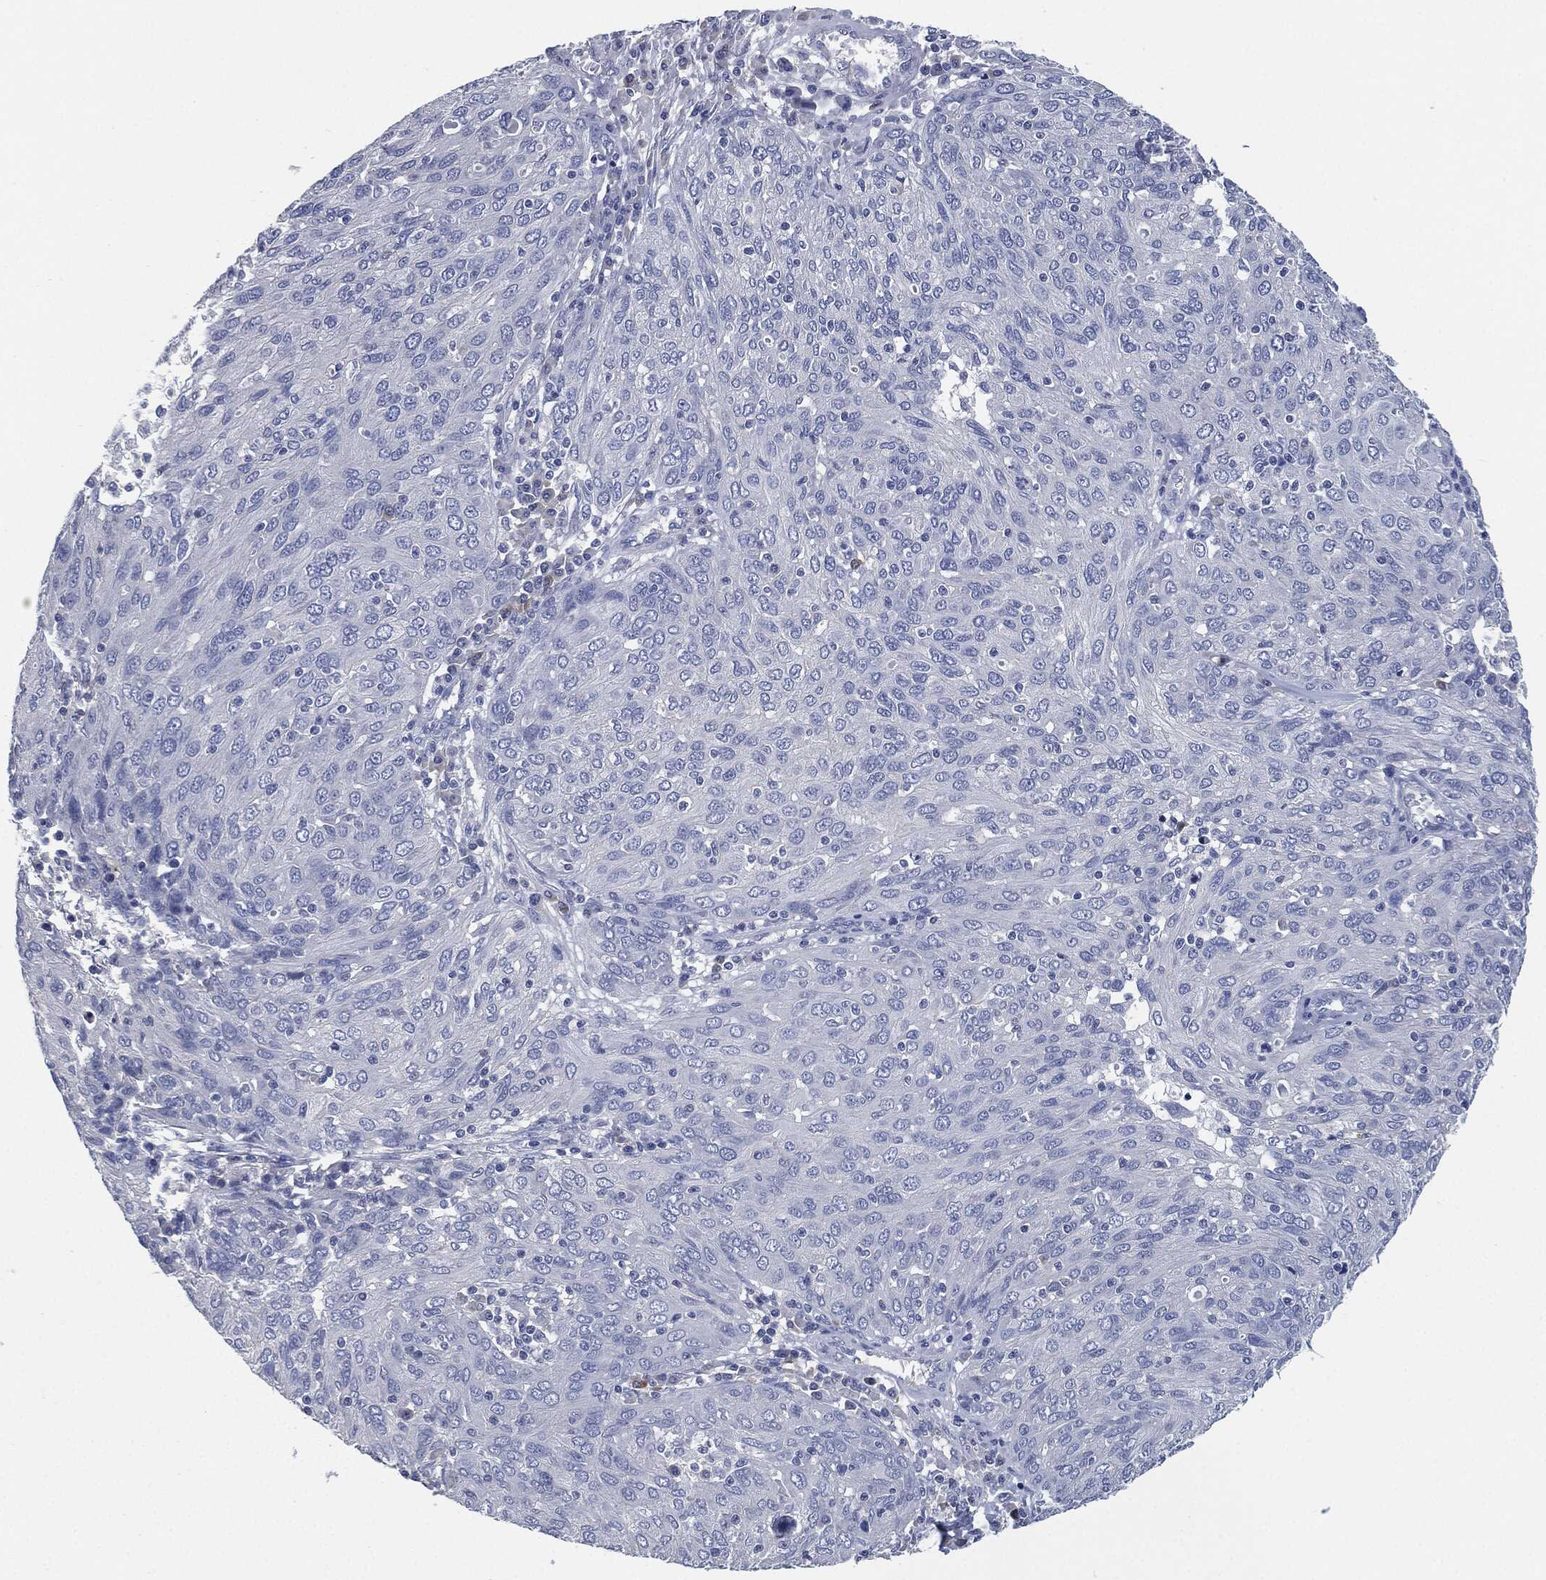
{"staining": {"intensity": "negative", "quantity": "none", "location": "none"}, "tissue": "ovarian cancer", "cell_type": "Tumor cells", "image_type": "cancer", "snomed": [{"axis": "morphology", "description": "Carcinoma, endometroid"}, {"axis": "topography", "description": "Ovary"}], "caption": "An IHC micrograph of ovarian cancer is shown. There is no staining in tumor cells of ovarian cancer.", "gene": "CD27", "patient": {"sex": "female", "age": 50}}